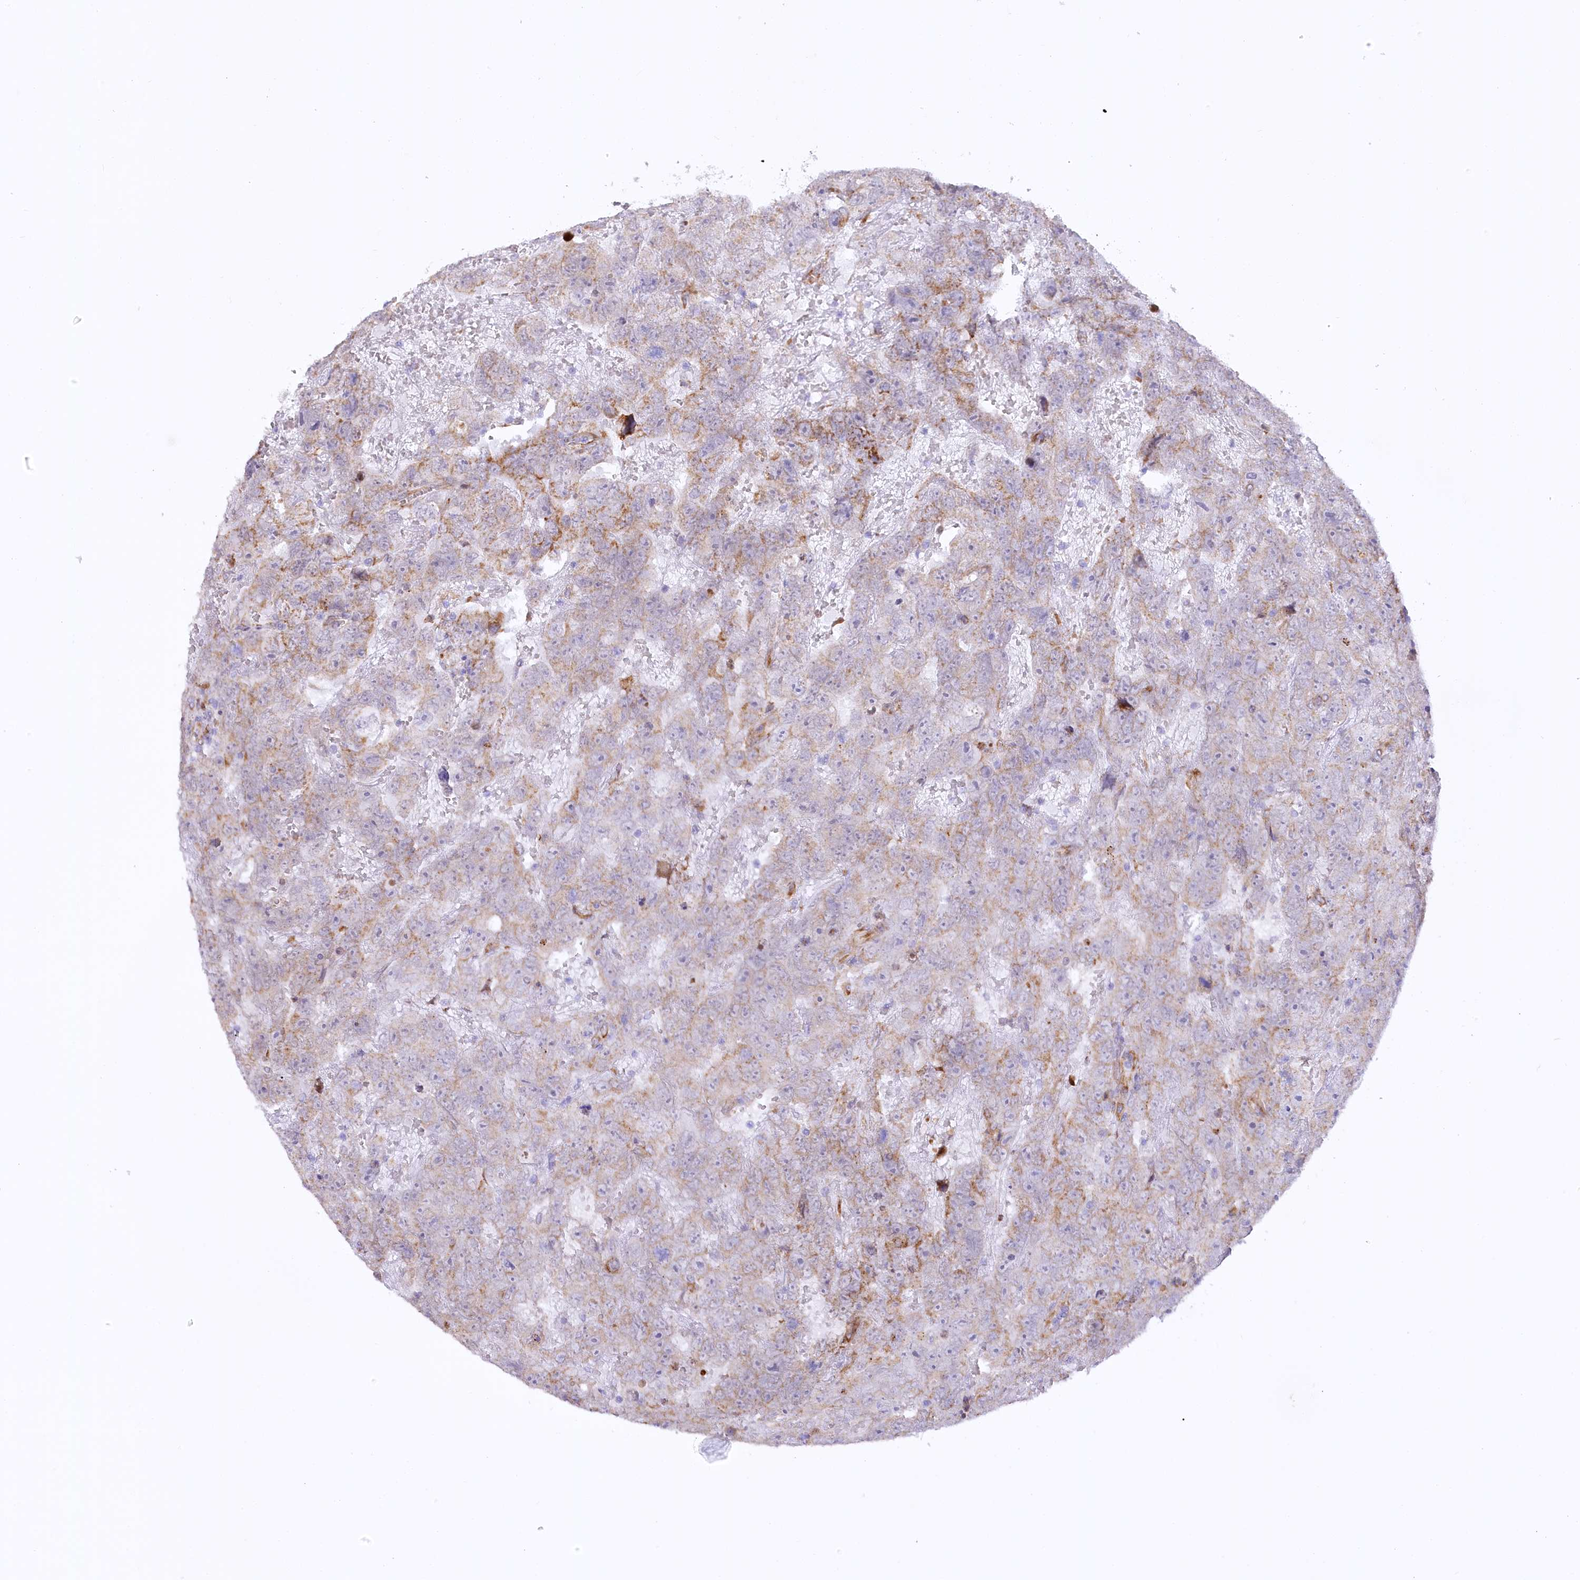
{"staining": {"intensity": "weak", "quantity": "<25%", "location": "cytoplasmic/membranous"}, "tissue": "testis cancer", "cell_type": "Tumor cells", "image_type": "cancer", "snomed": [{"axis": "morphology", "description": "Carcinoma, Embryonal, NOS"}, {"axis": "topography", "description": "Testis"}], "caption": "Immunohistochemistry of human testis cancer demonstrates no positivity in tumor cells.", "gene": "NCKAP5", "patient": {"sex": "male", "age": 45}}